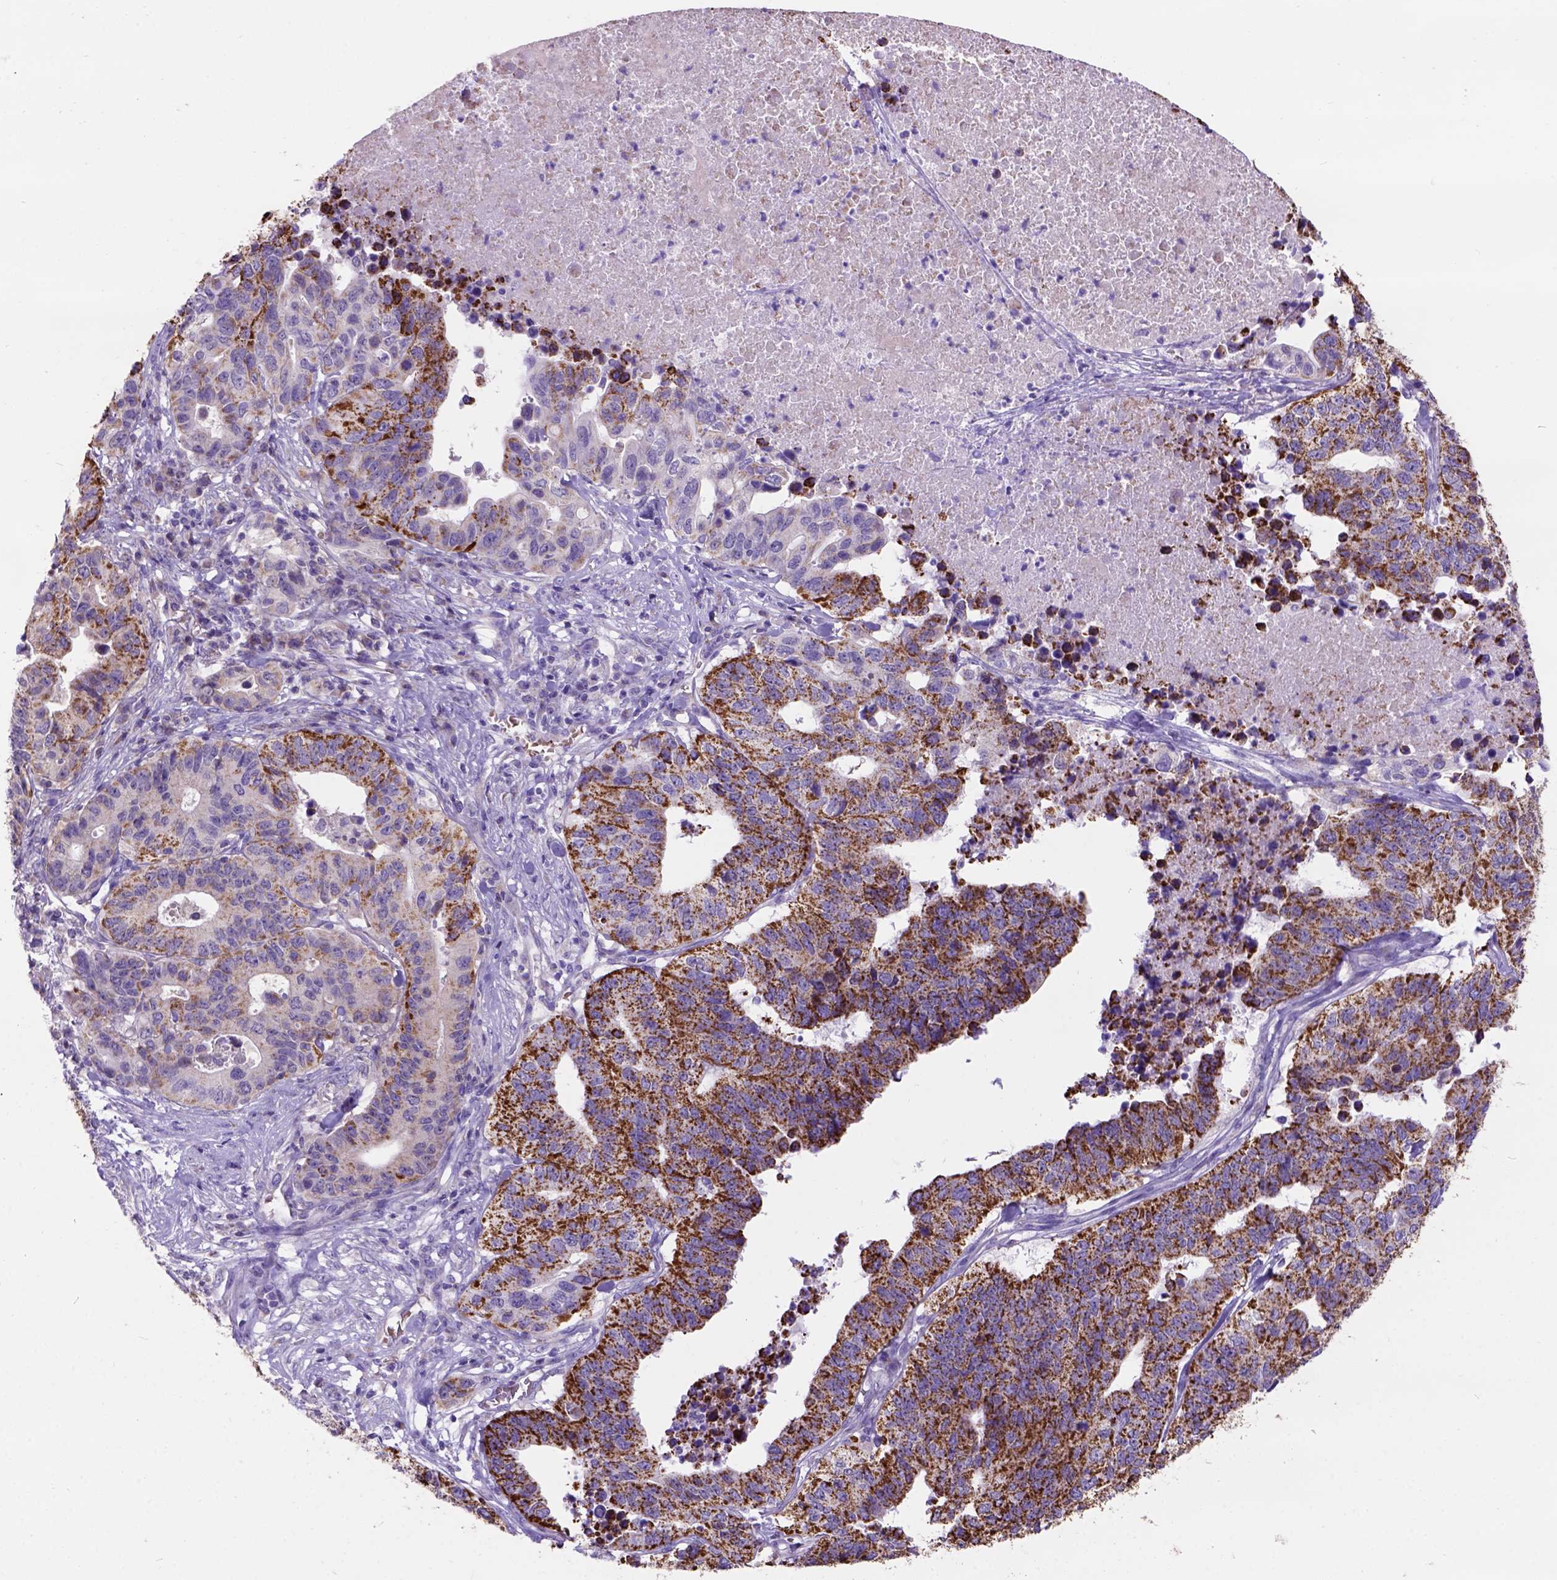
{"staining": {"intensity": "strong", "quantity": ">75%", "location": "cytoplasmic/membranous"}, "tissue": "stomach cancer", "cell_type": "Tumor cells", "image_type": "cancer", "snomed": [{"axis": "morphology", "description": "Adenocarcinoma, NOS"}, {"axis": "topography", "description": "Stomach, upper"}], "caption": "Adenocarcinoma (stomach) stained with a protein marker displays strong staining in tumor cells.", "gene": "L2HGDH", "patient": {"sex": "female", "age": 67}}